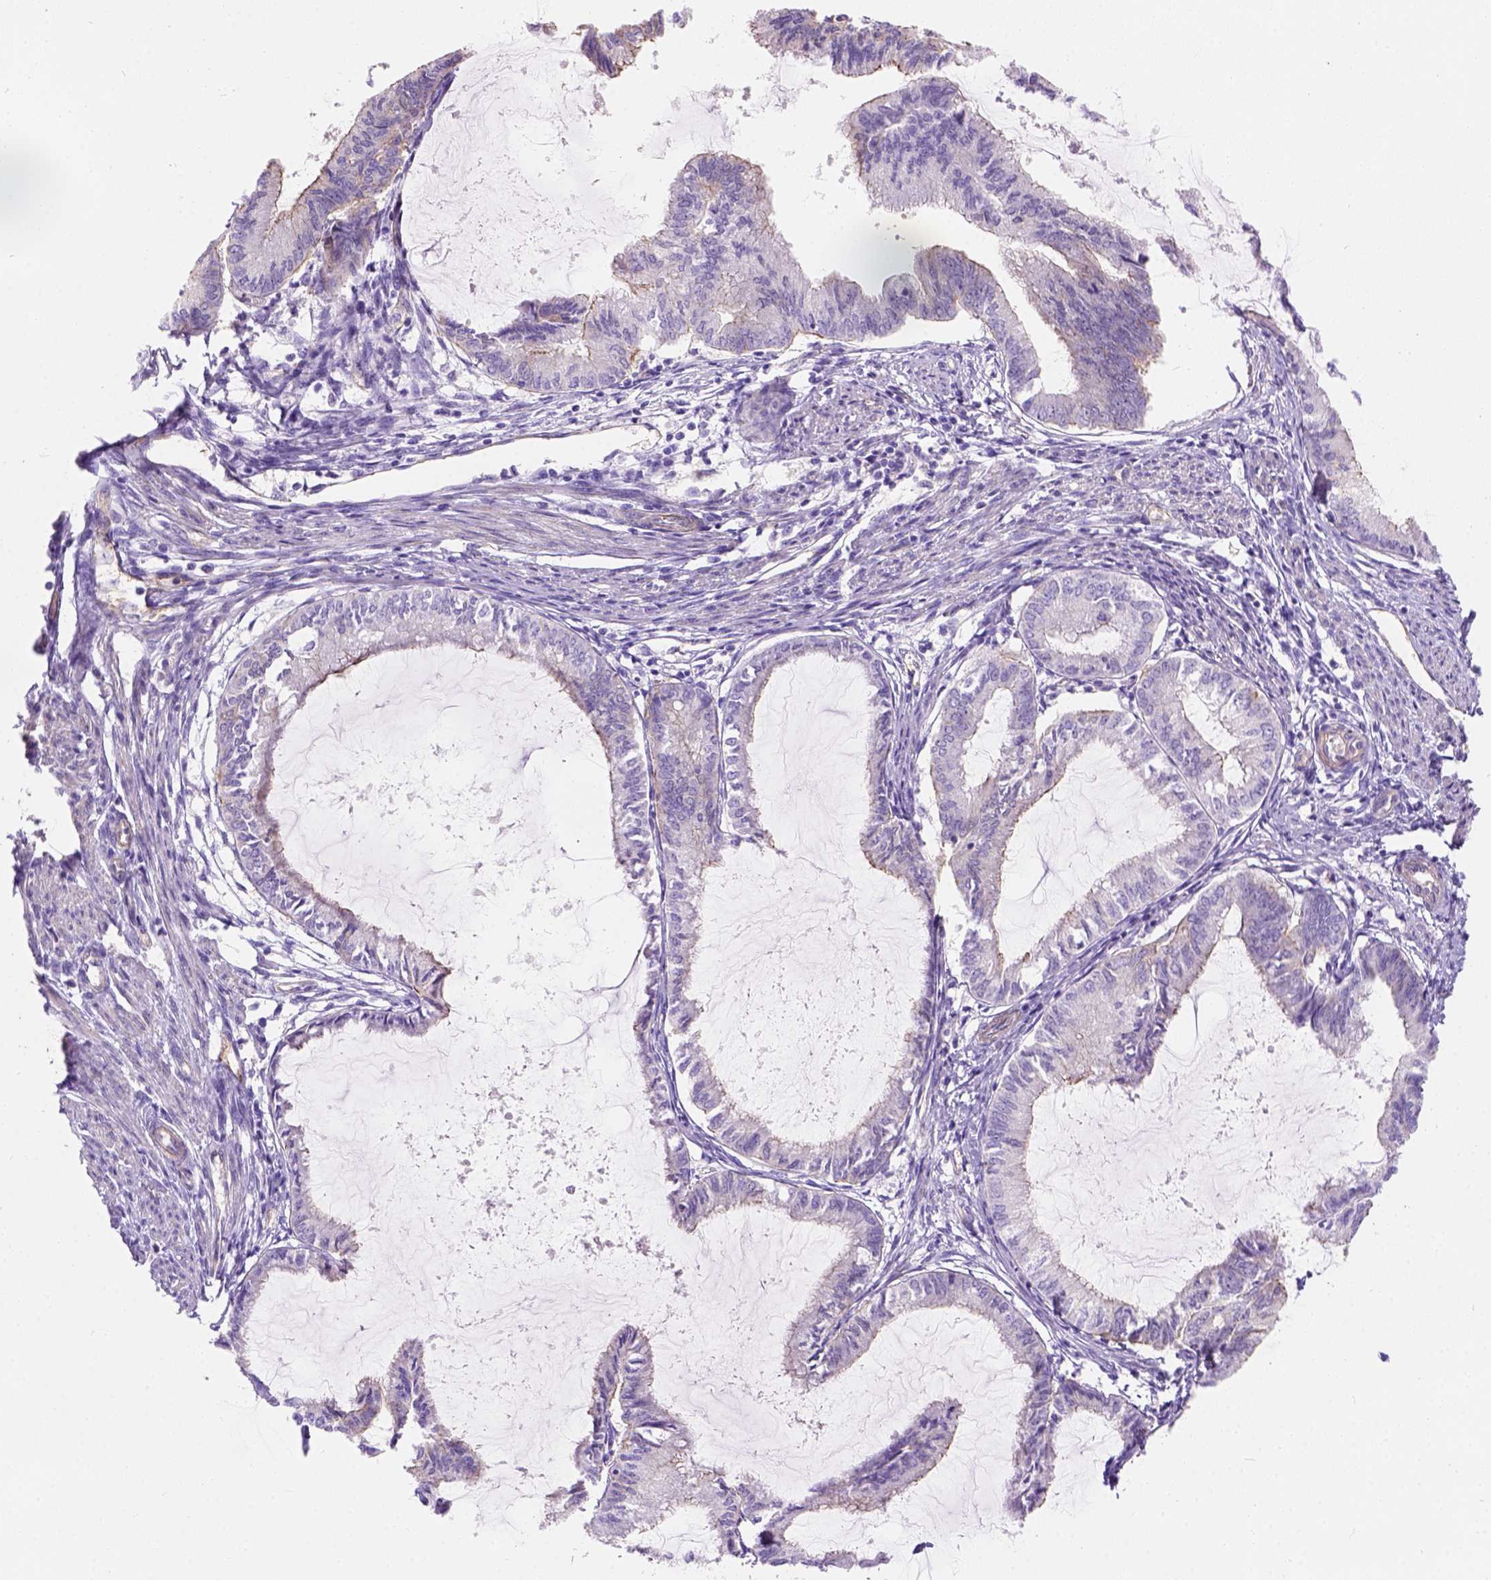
{"staining": {"intensity": "moderate", "quantity": "<25%", "location": "cytoplasmic/membranous"}, "tissue": "endometrial cancer", "cell_type": "Tumor cells", "image_type": "cancer", "snomed": [{"axis": "morphology", "description": "Adenocarcinoma, NOS"}, {"axis": "topography", "description": "Endometrium"}], "caption": "Immunohistochemical staining of endometrial adenocarcinoma shows low levels of moderate cytoplasmic/membranous positivity in approximately <25% of tumor cells.", "gene": "PHF7", "patient": {"sex": "female", "age": 86}}